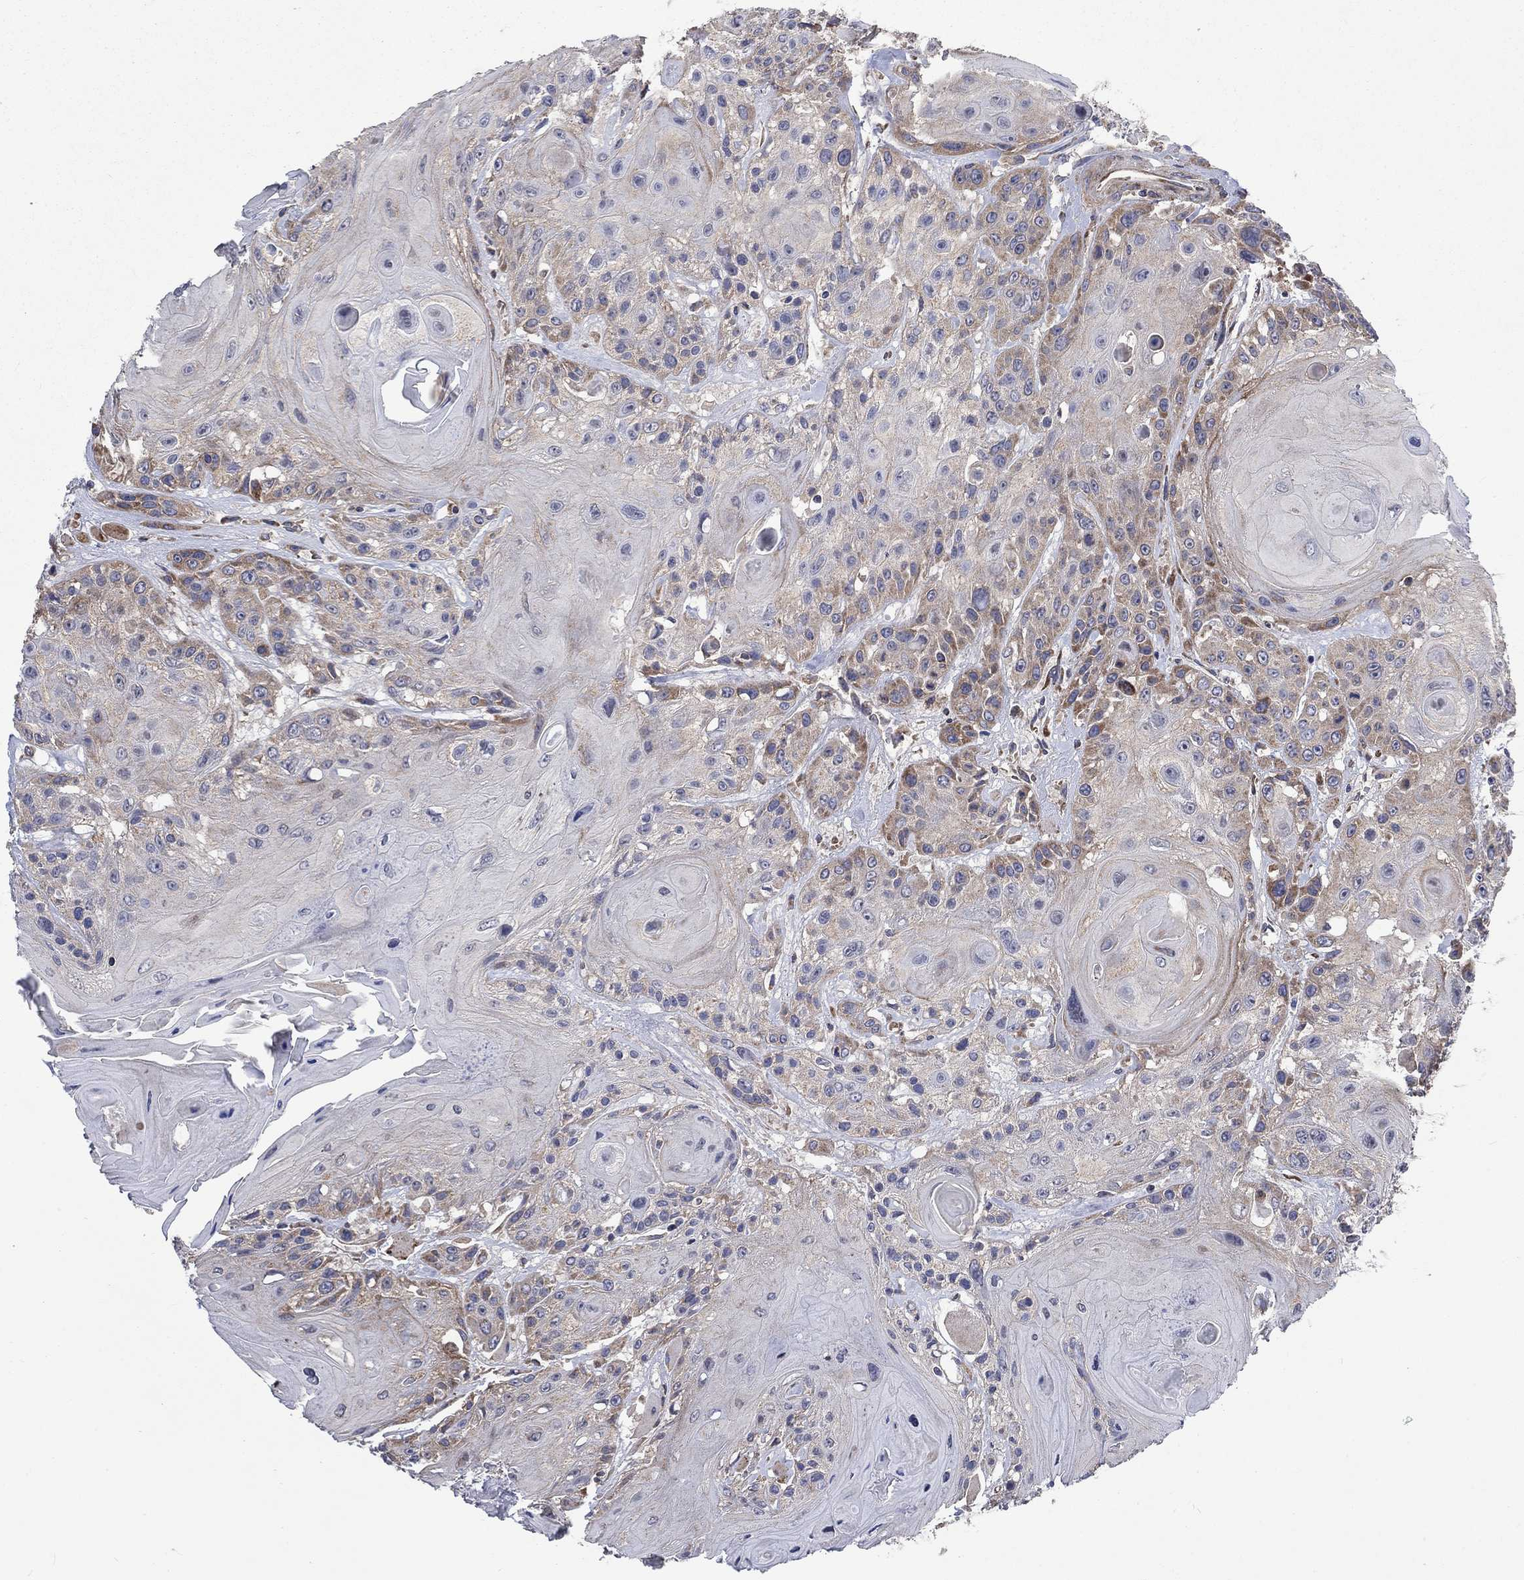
{"staining": {"intensity": "weak", "quantity": "25%-75%", "location": "cytoplasmic/membranous"}, "tissue": "head and neck cancer", "cell_type": "Tumor cells", "image_type": "cancer", "snomed": [{"axis": "morphology", "description": "Squamous cell carcinoma, NOS"}, {"axis": "topography", "description": "Head-Neck"}], "caption": "An immunohistochemistry (IHC) photomicrograph of neoplastic tissue is shown. Protein staining in brown highlights weak cytoplasmic/membranous positivity in head and neck cancer (squamous cell carcinoma) within tumor cells.", "gene": "RPLP0", "patient": {"sex": "female", "age": 59}}